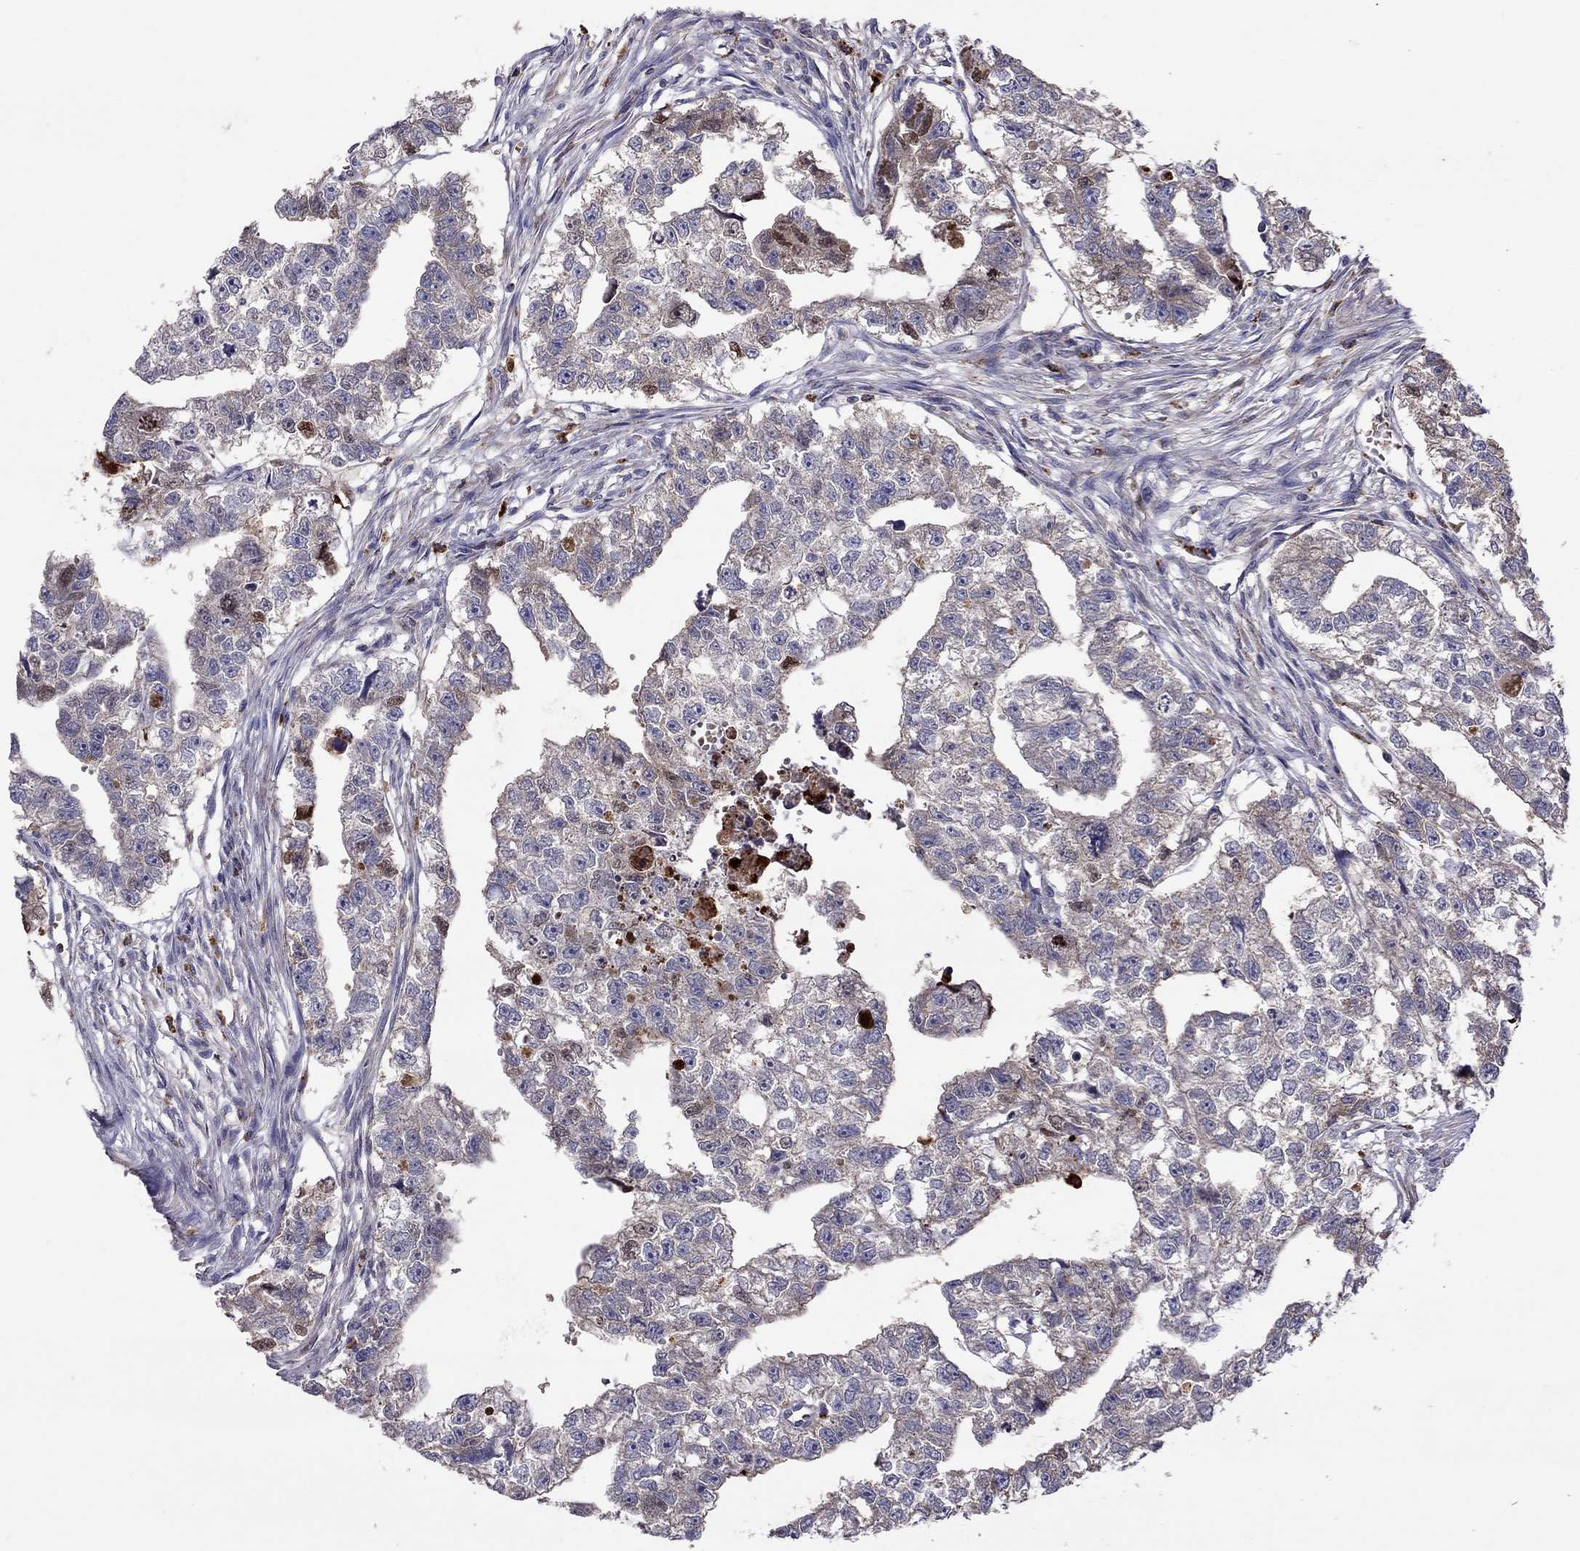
{"staining": {"intensity": "weak", "quantity": "<25%", "location": "nuclear"}, "tissue": "testis cancer", "cell_type": "Tumor cells", "image_type": "cancer", "snomed": [{"axis": "morphology", "description": "Carcinoma, Embryonal, NOS"}, {"axis": "morphology", "description": "Teratoma, malignant, NOS"}, {"axis": "topography", "description": "Testis"}], "caption": "Immunohistochemical staining of human testis embryonal carcinoma displays no significant positivity in tumor cells.", "gene": "SERPINA3", "patient": {"sex": "male", "age": 44}}